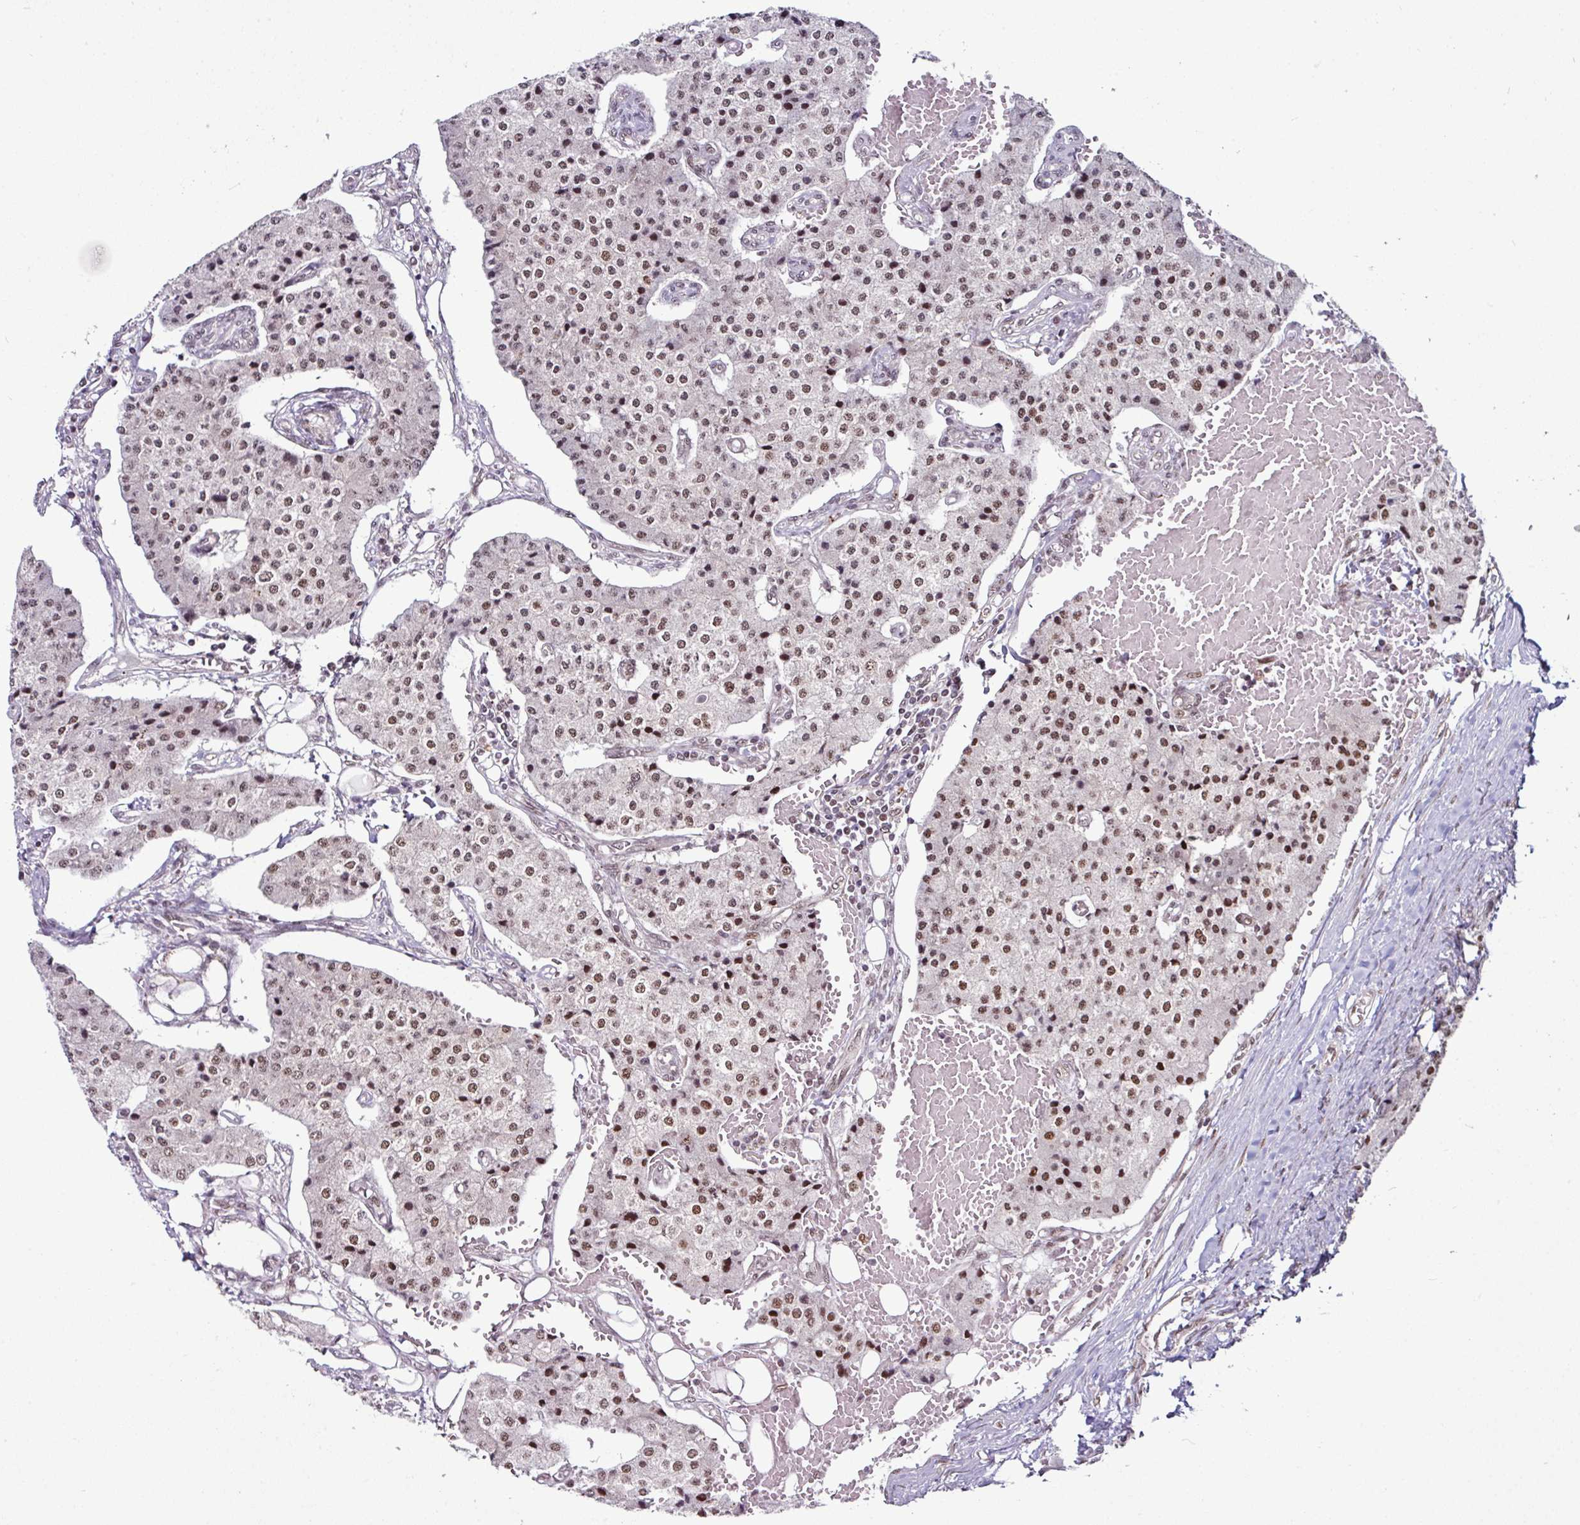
{"staining": {"intensity": "weak", "quantity": "25%-75%", "location": "nuclear"}, "tissue": "carcinoid", "cell_type": "Tumor cells", "image_type": "cancer", "snomed": [{"axis": "morphology", "description": "Carcinoid, malignant, NOS"}, {"axis": "topography", "description": "Colon"}], "caption": "Immunohistochemistry (IHC) histopathology image of neoplastic tissue: carcinoid stained using IHC shows low levels of weak protein expression localized specifically in the nuclear of tumor cells, appearing as a nuclear brown color.", "gene": "MORF4L2", "patient": {"sex": "female", "age": 52}}